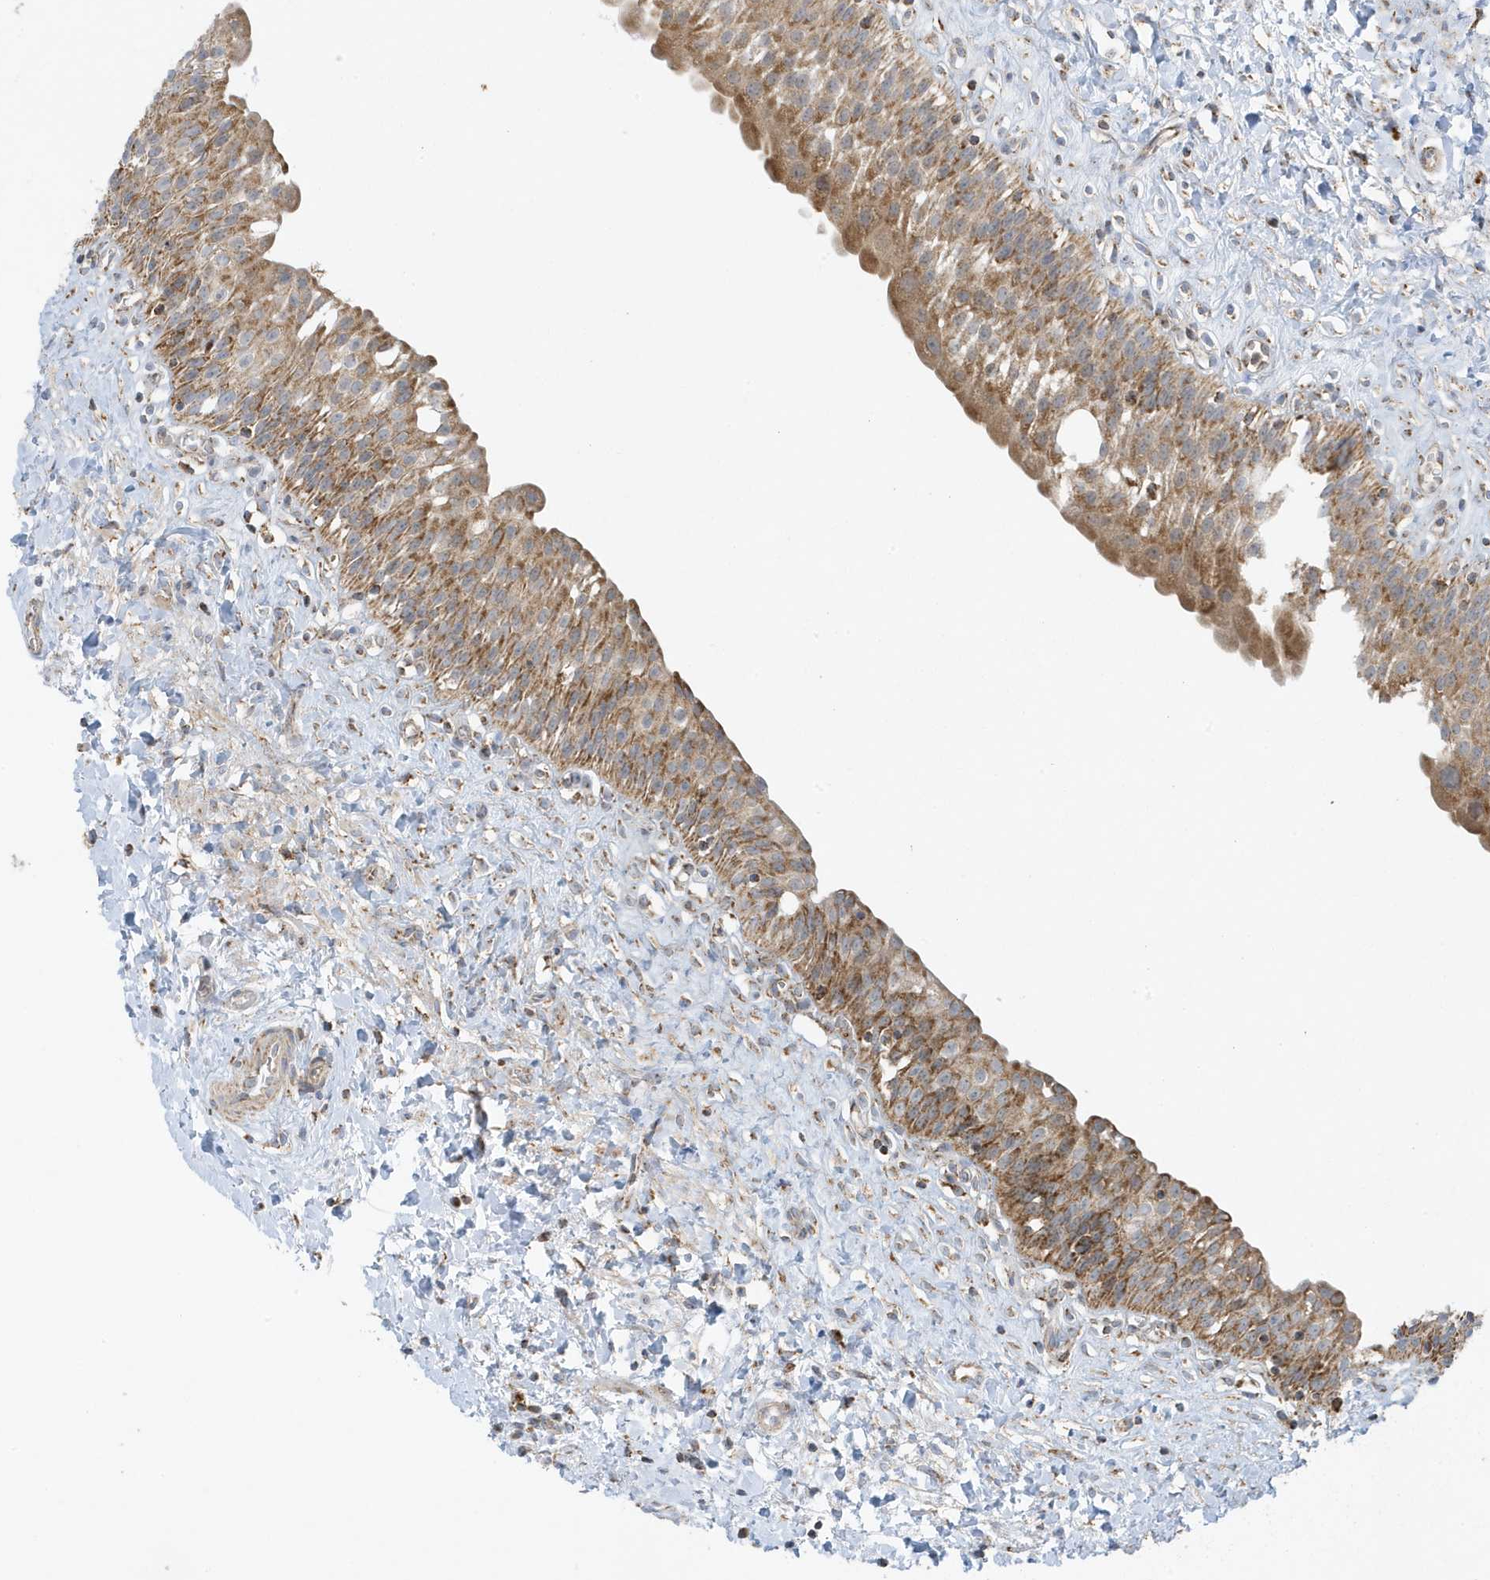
{"staining": {"intensity": "moderate", "quantity": ">75%", "location": "cytoplasmic/membranous"}, "tissue": "urinary bladder", "cell_type": "Urothelial cells", "image_type": "normal", "snomed": [{"axis": "morphology", "description": "Normal tissue, NOS"}, {"axis": "topography", "description": "Urinary bladder"}], "caption": "Immunohistochemistry (IHC) (DAB) staining of benign urinary bladder displays moderate cytoplasmic/membranous protein positivity in approximately >75% of urothelial cells.", "gene": "ATP5ME", "patient": {"sex": "male", "age": 51}}